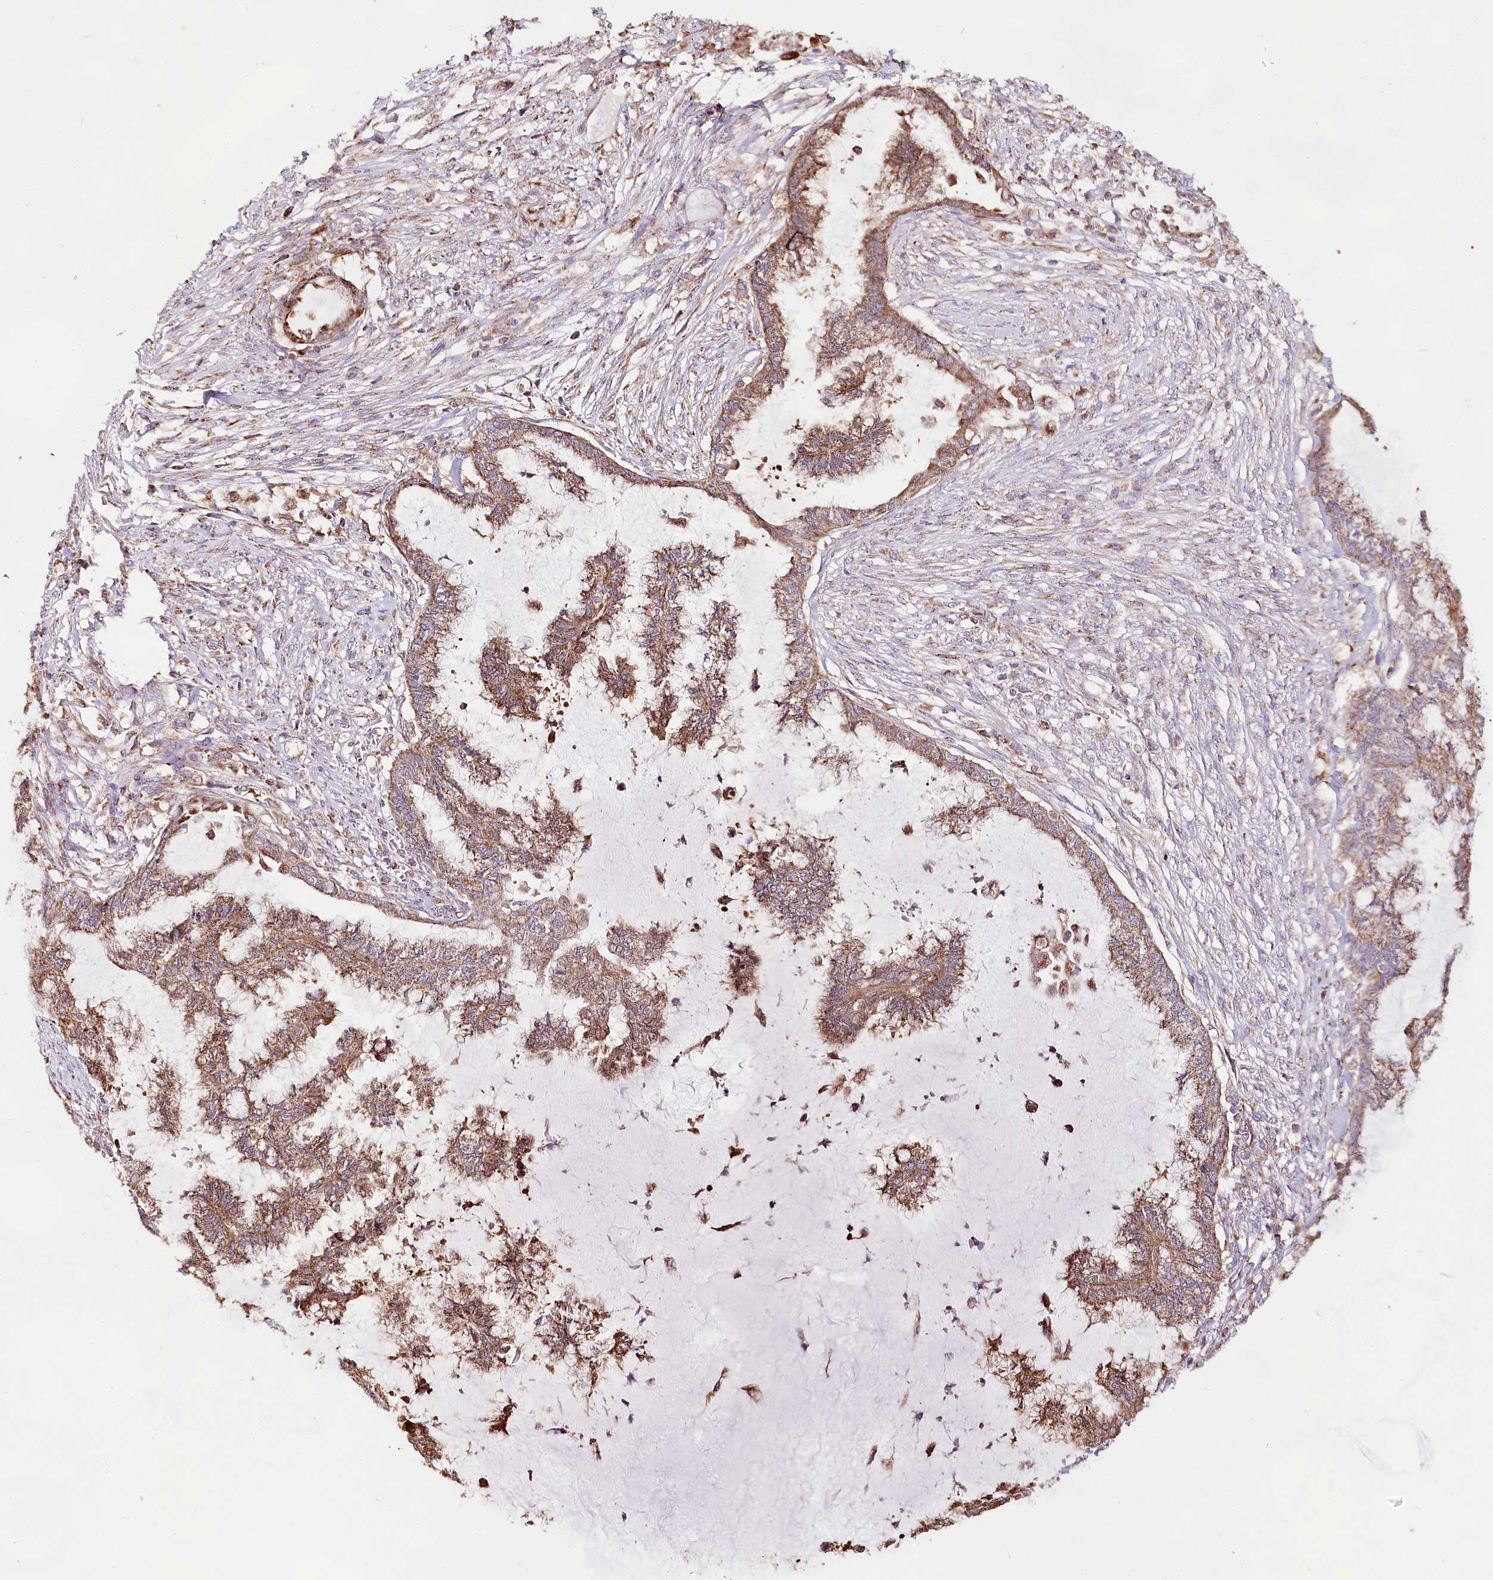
{"staining": {"intensity": "moderate", "quantity": ">75%", "location": "cytoplasmic/membranous"}, "tissue": "endometrial cancer", "cell_type": "Tumor cells", "image_type": "cancer", "snomed": [{"axis": "morphology", "description": "Adenocarcinoma, NOS"}, {"axis": "topography", "description": "Endometrium"}], "caption": "Protein expression analysis of human endometrial cancer (adenocarcinoma) reveals moderate cytoplasmic/membranous expression in about >75% of tumor cells. (Stains: DAB (3,3'-diaminobenzidine) in brown, nuclei in blue, Microscopy: brightfield microscopy at high magnification).", "gene": "TASOR2", "patient": {"sex": "female", "age": 86}}